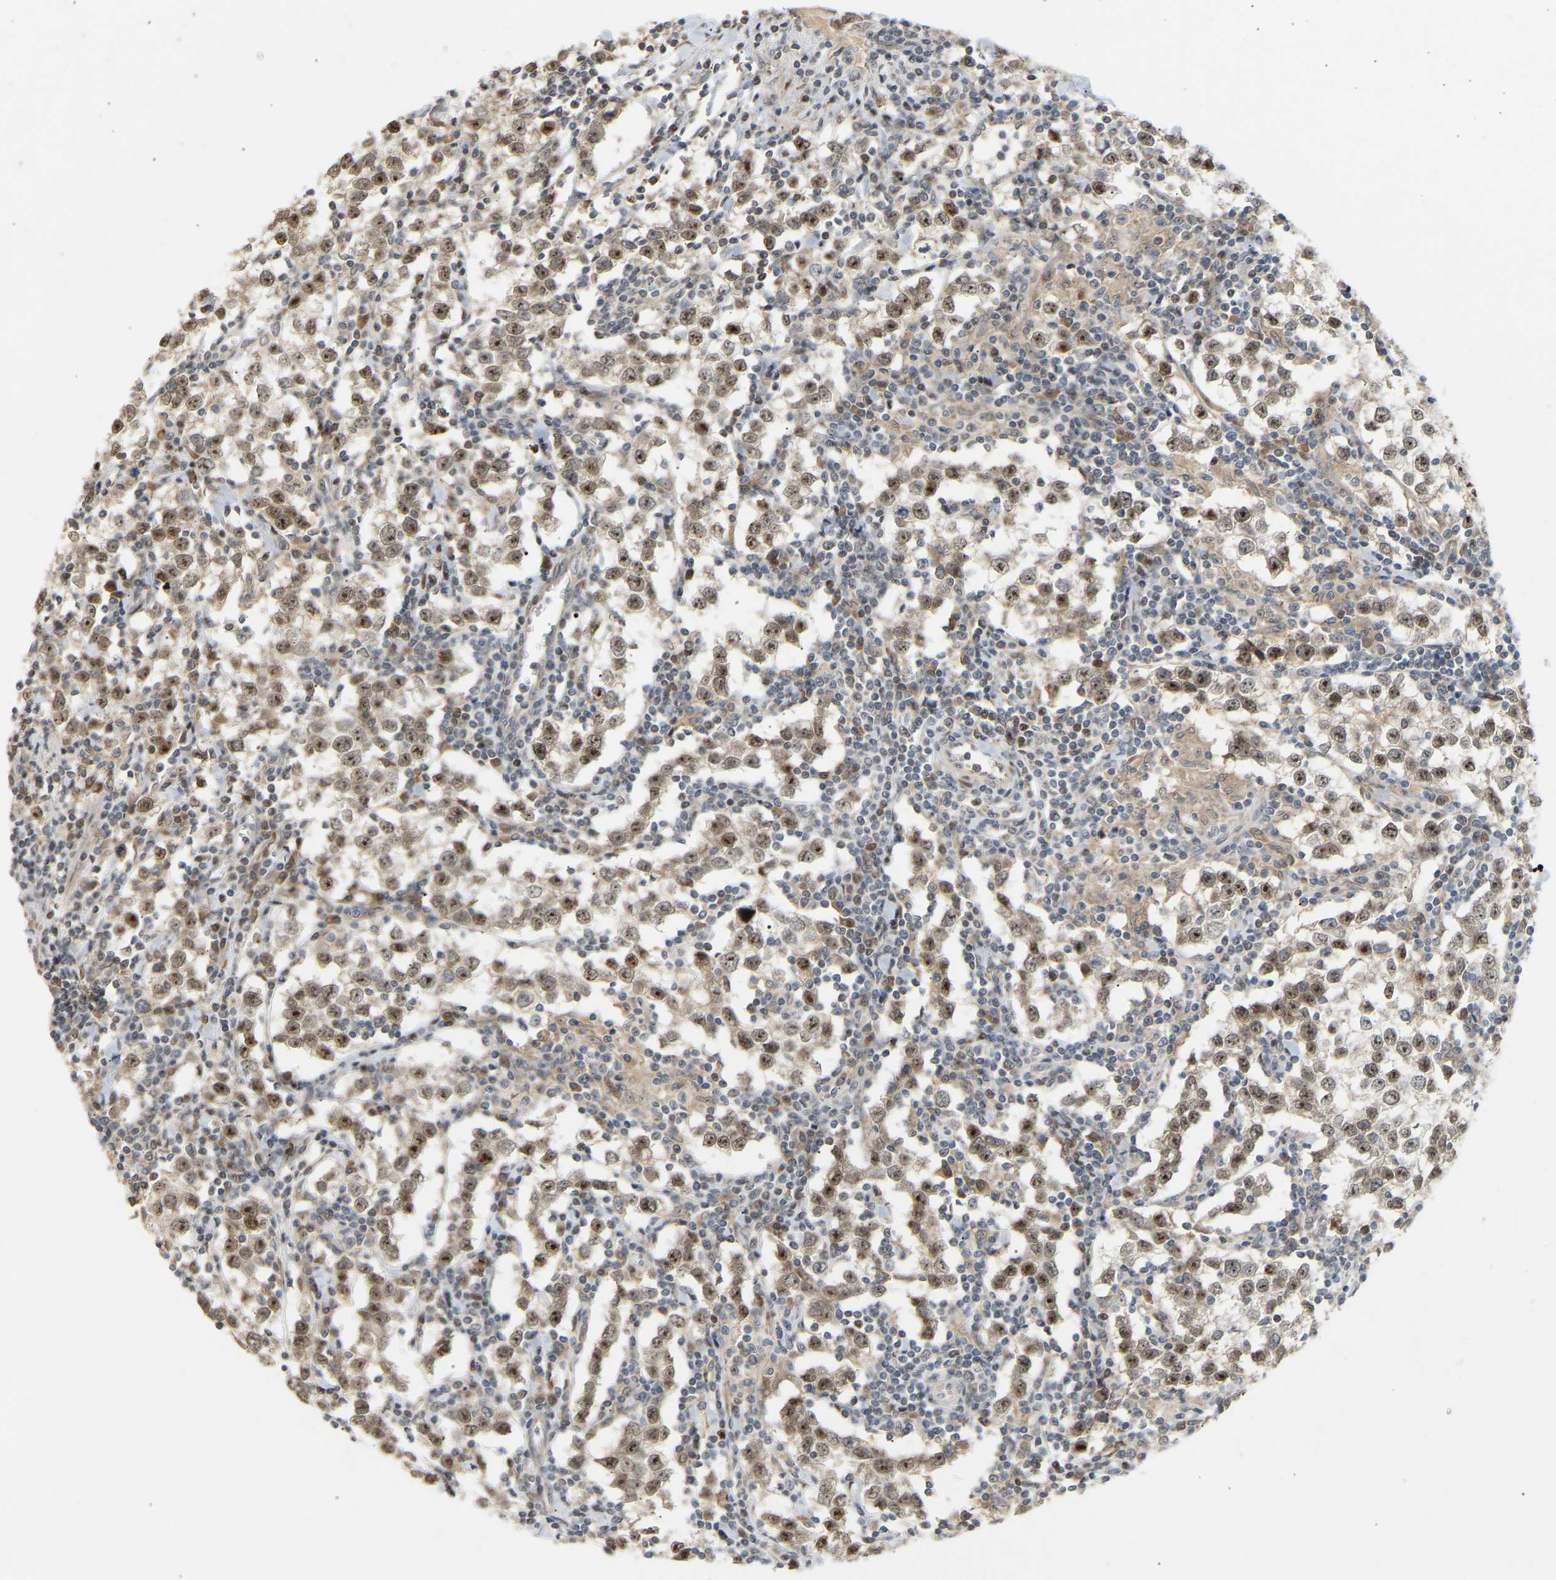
{"staining": {"intensity": "moderate", "quantity": ">75%", "location": "cytoplasmic/membranous,nuclear"}, "tissue": "testis cancer", "cell_type": "Tumor cells", "image_type": "cancer", "snomed": [{"axis": "morphology", "description": "Seminoma, NOS"}, {"axis": "morphology", "description": "Carcinoma, Embryonal, NOS"}, {"axis": "topography", "description": "Testis"}], "caption": "Moderate cytoplasmic/membranous and nuclear protein staining is present in approximately >75% of tumor cells in testis embryonal carcinoma. (Brightfield microscopy of DAB IHC at high magnification).", "gene": "PTPN4", "patient": {"sex": "male", "age": 36}}